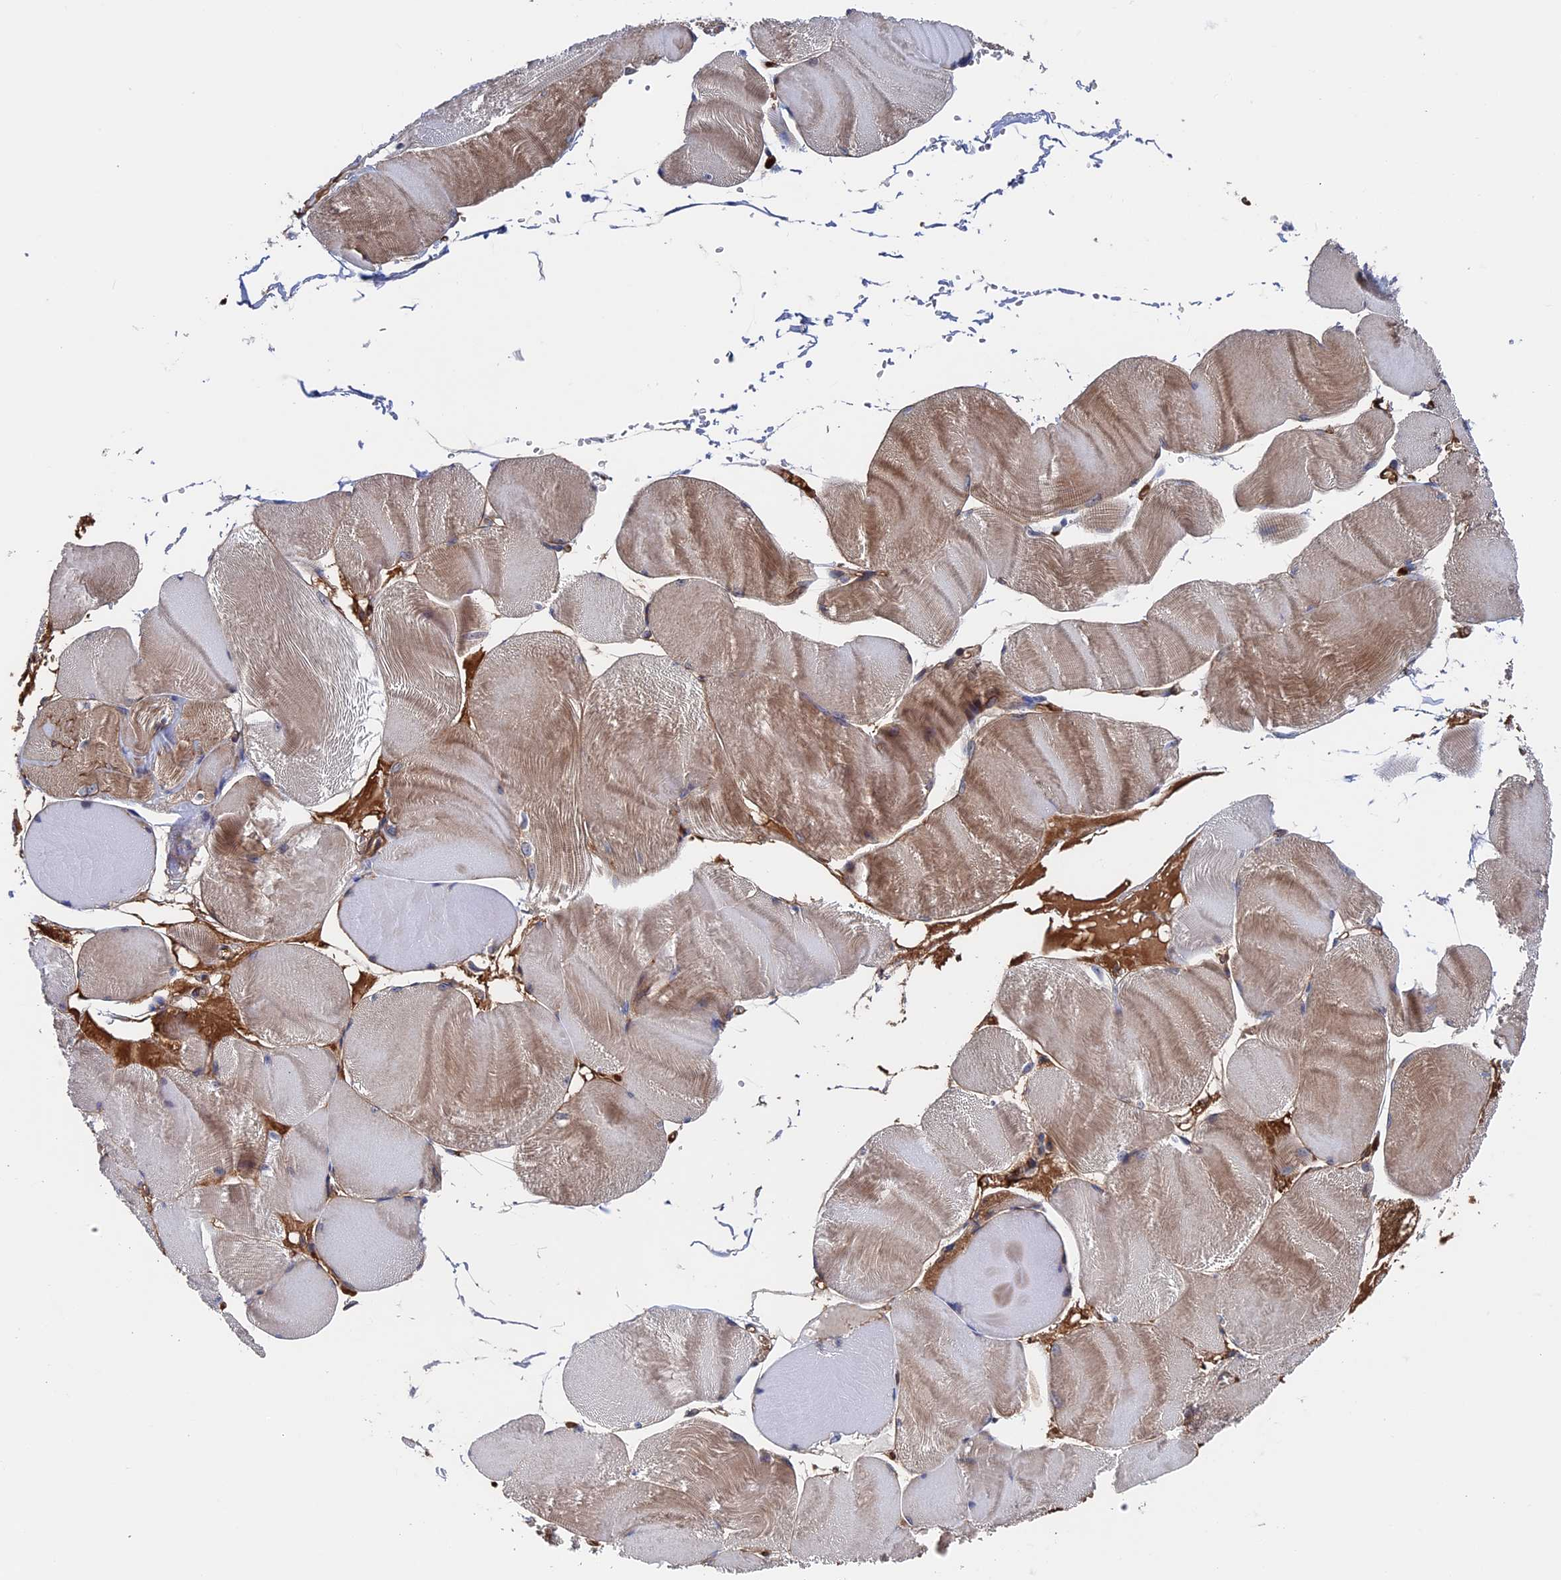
{"staining": {"intensity": "moderate", "quantity": "<25%", "location": "cytoplasmic/membranous"}, "tissue": "skeletal muscle", "cell_type": "Myocytes", "image_type": "normal", "snomed": [{"axis": "morphology", "description": "Normal tissue, NOS"}, {"axis": "morphology", "description": "Basal cell carcinoma"}, {"axis": "topography", "description": "Skeletal muscle"}], "caption": "Skeletal muscle stained with immunohistochemistry demonstrates moderate cytoplasmic/membranous expression in about <25% of myocytes. Nuclei are stained in blue.", "gene": "RPUSD1", "patient": {"sex": "female", "age": 64}}